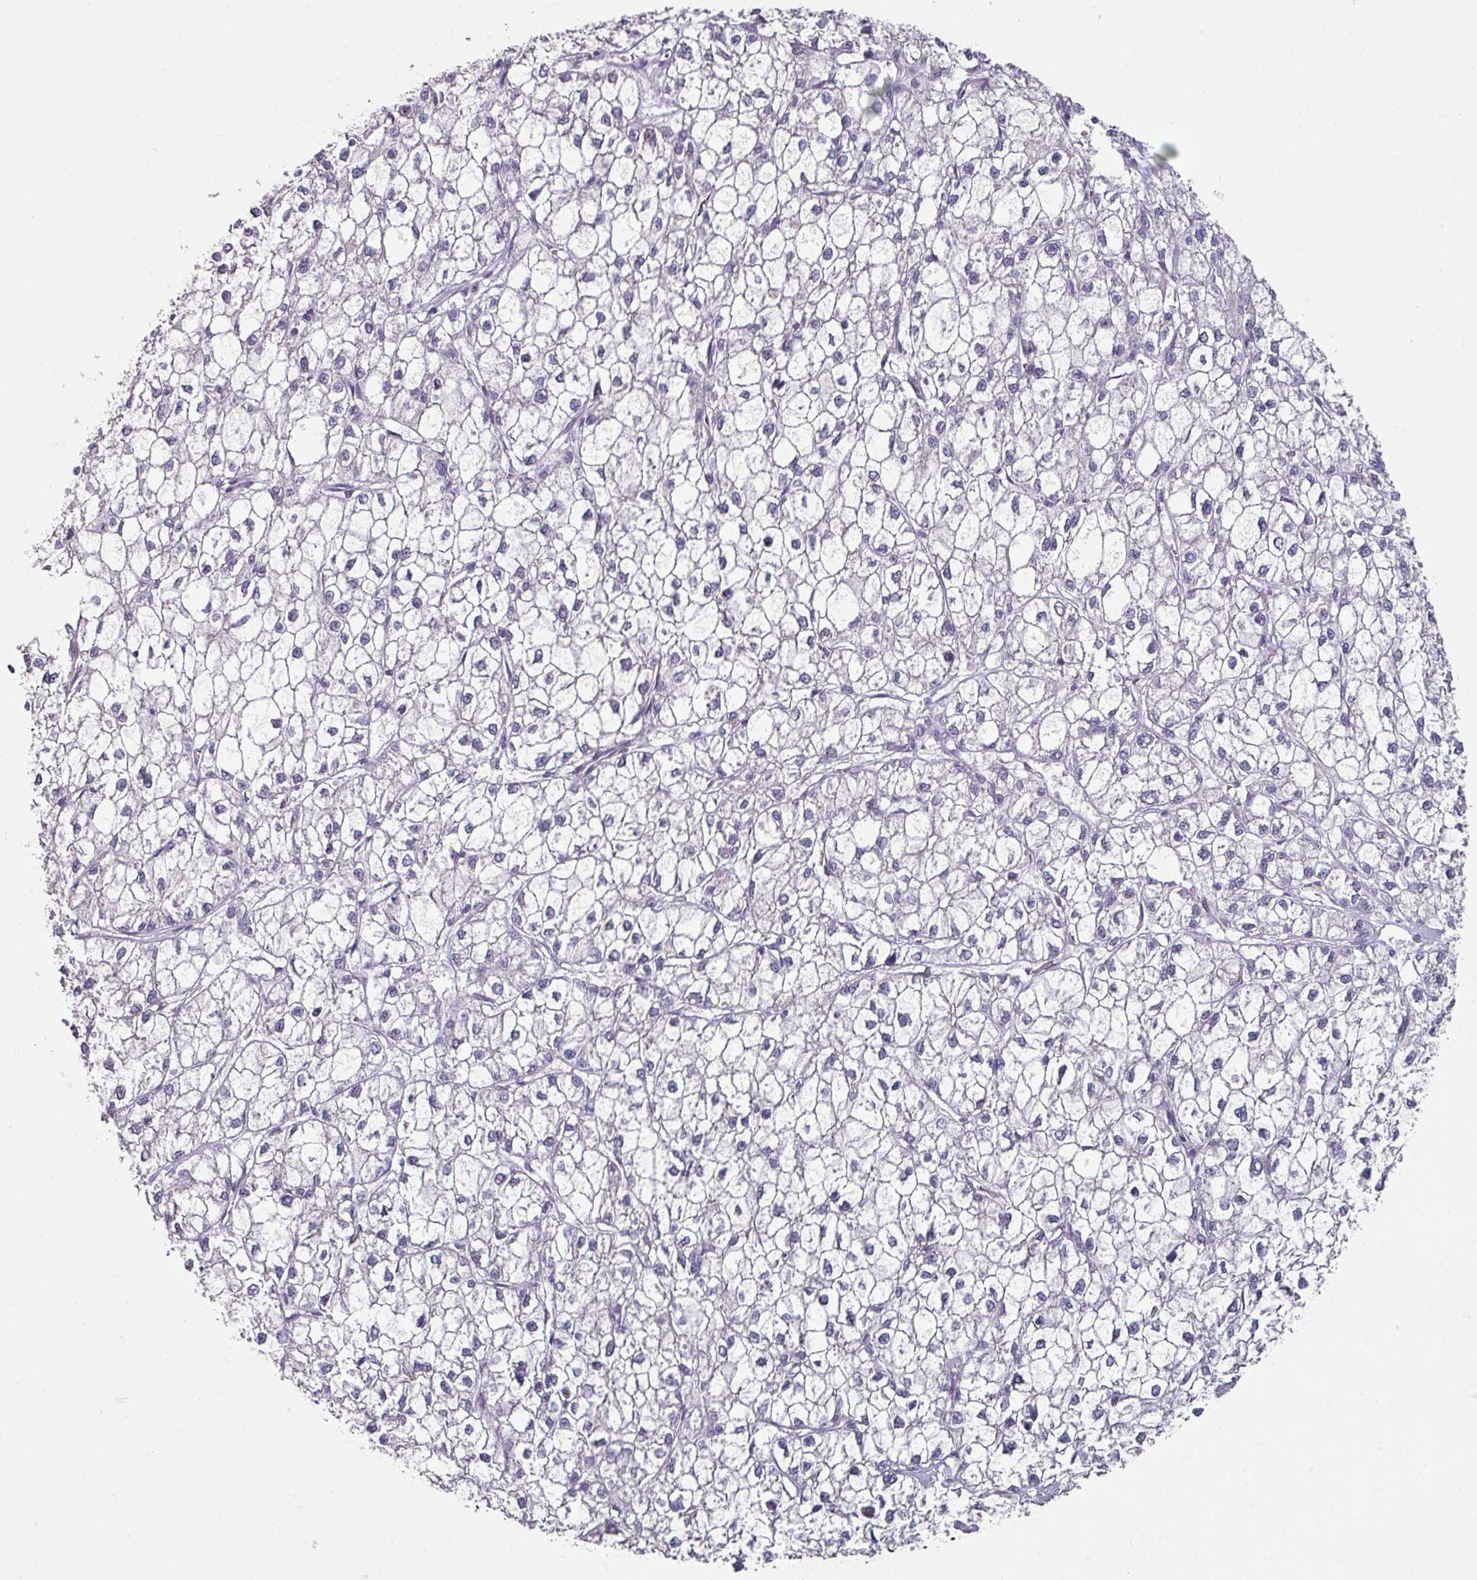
{"staining": {"intensity": "negative", "quantity": "none", "location": "none"}, "tissue": "liver cancer", "cell_type": "Tumor cells", "image_type": "cancer", "snomed": [{"axis": "morphology", "description": "Carcinoma, Hepatocellular, NOS"}, {"axis": "topography", "description": "Liver"}], "caption": "High power microscopy photomicrograph of an immunohistochemistry photomicrograph of liver cancer (hepatocellular carcinoma), revealing no significant positivity in tumor cells.", "gene": "ELK1", "patient": {"sex": "female", "age": 43}}